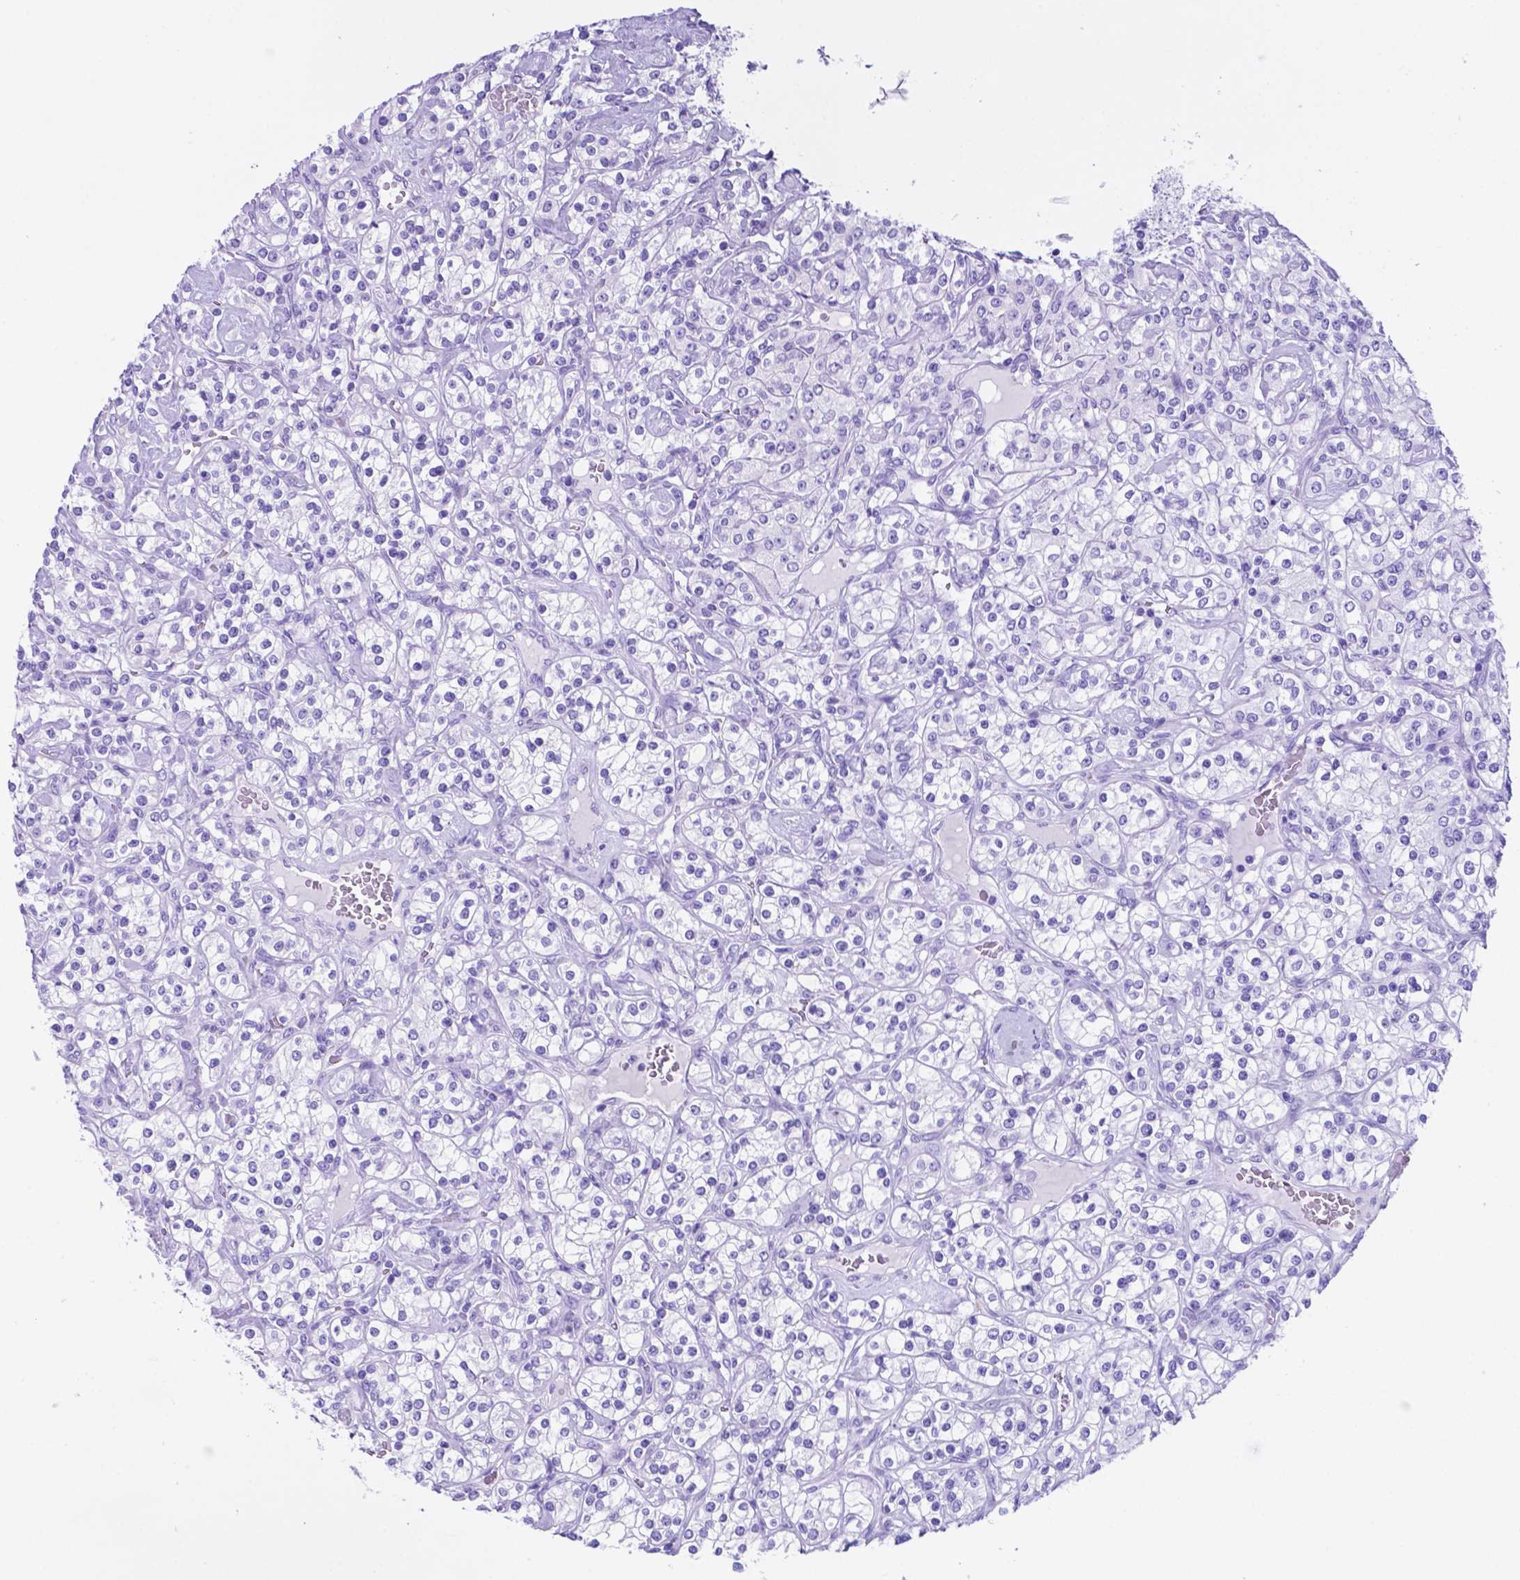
{"staining": {"intensity": "negative", "quantity": "none", "location": "none"}, "tissue": "renal cancer", "cell_type": "Tumor cells", "image_type": "cancer", "snomed": [{"axis": "morphology", "description": "Adenocarcinoma, NOS"}, {"axis": "topography", "description": "Kidney"}], "caption": "Tumor cells are negative for protein expression in human adenocarcinoma (renal).", "gene": "DNAAF8", "patient": {"sex": "male", "age": 77}}